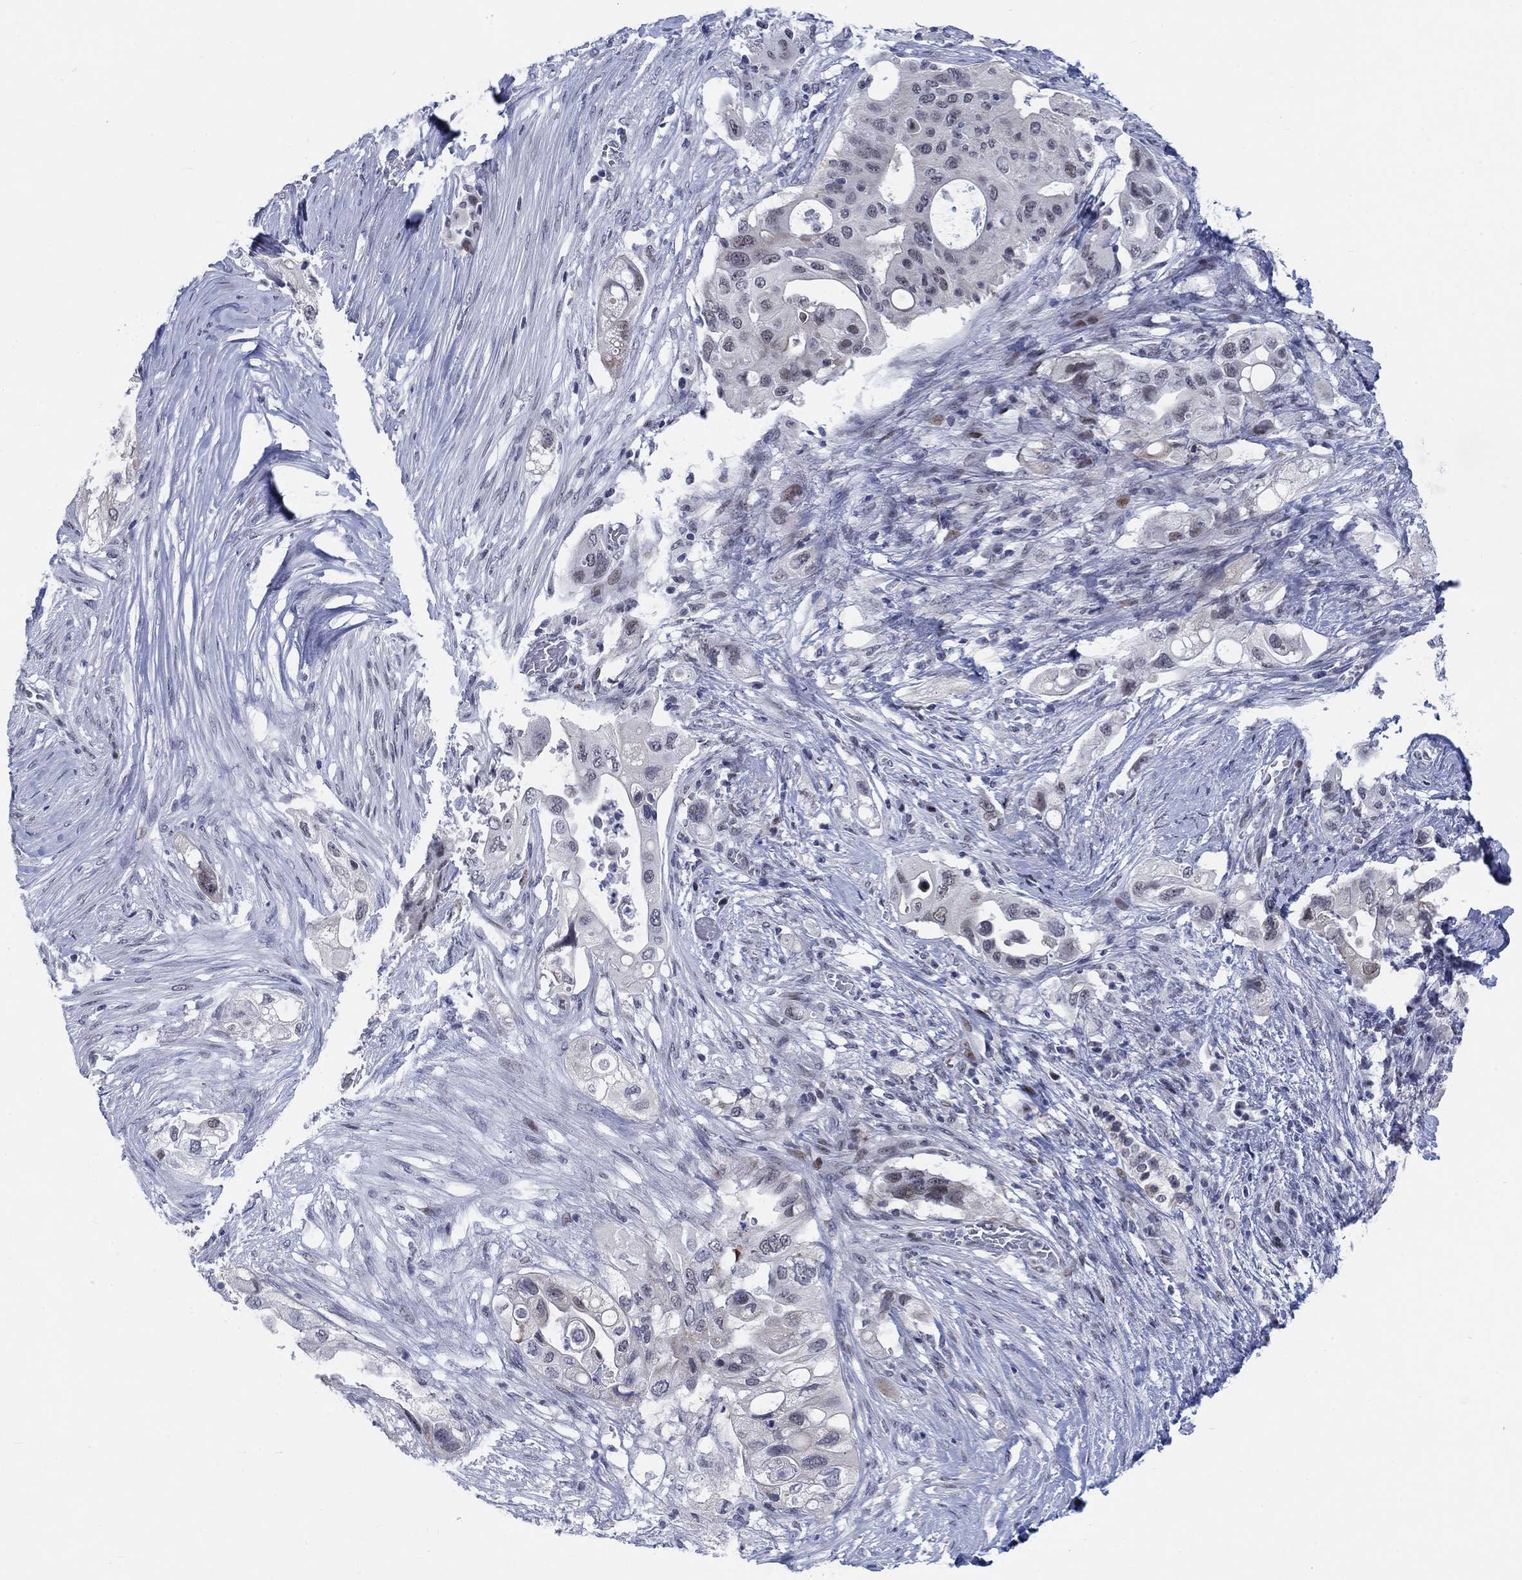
{"staining": {"intensity": "negative", "quantity": "none", "location": "none"}, "tissue": "pancreatic cancer", "cell_type": "Tumor cells", "image_type": "cancer", "snomed": [{"axis": "morphology", "description": "Adenocarcinoma, NOS"}, {"axis": "topography", "description": "Pancreas"}], "caption": "IHC of pancreatic cancer (adenocarcinoma) displays no staining in tumor cells.", "gene": "NEU3", "patient": {"sex": "female", "age": 72}}